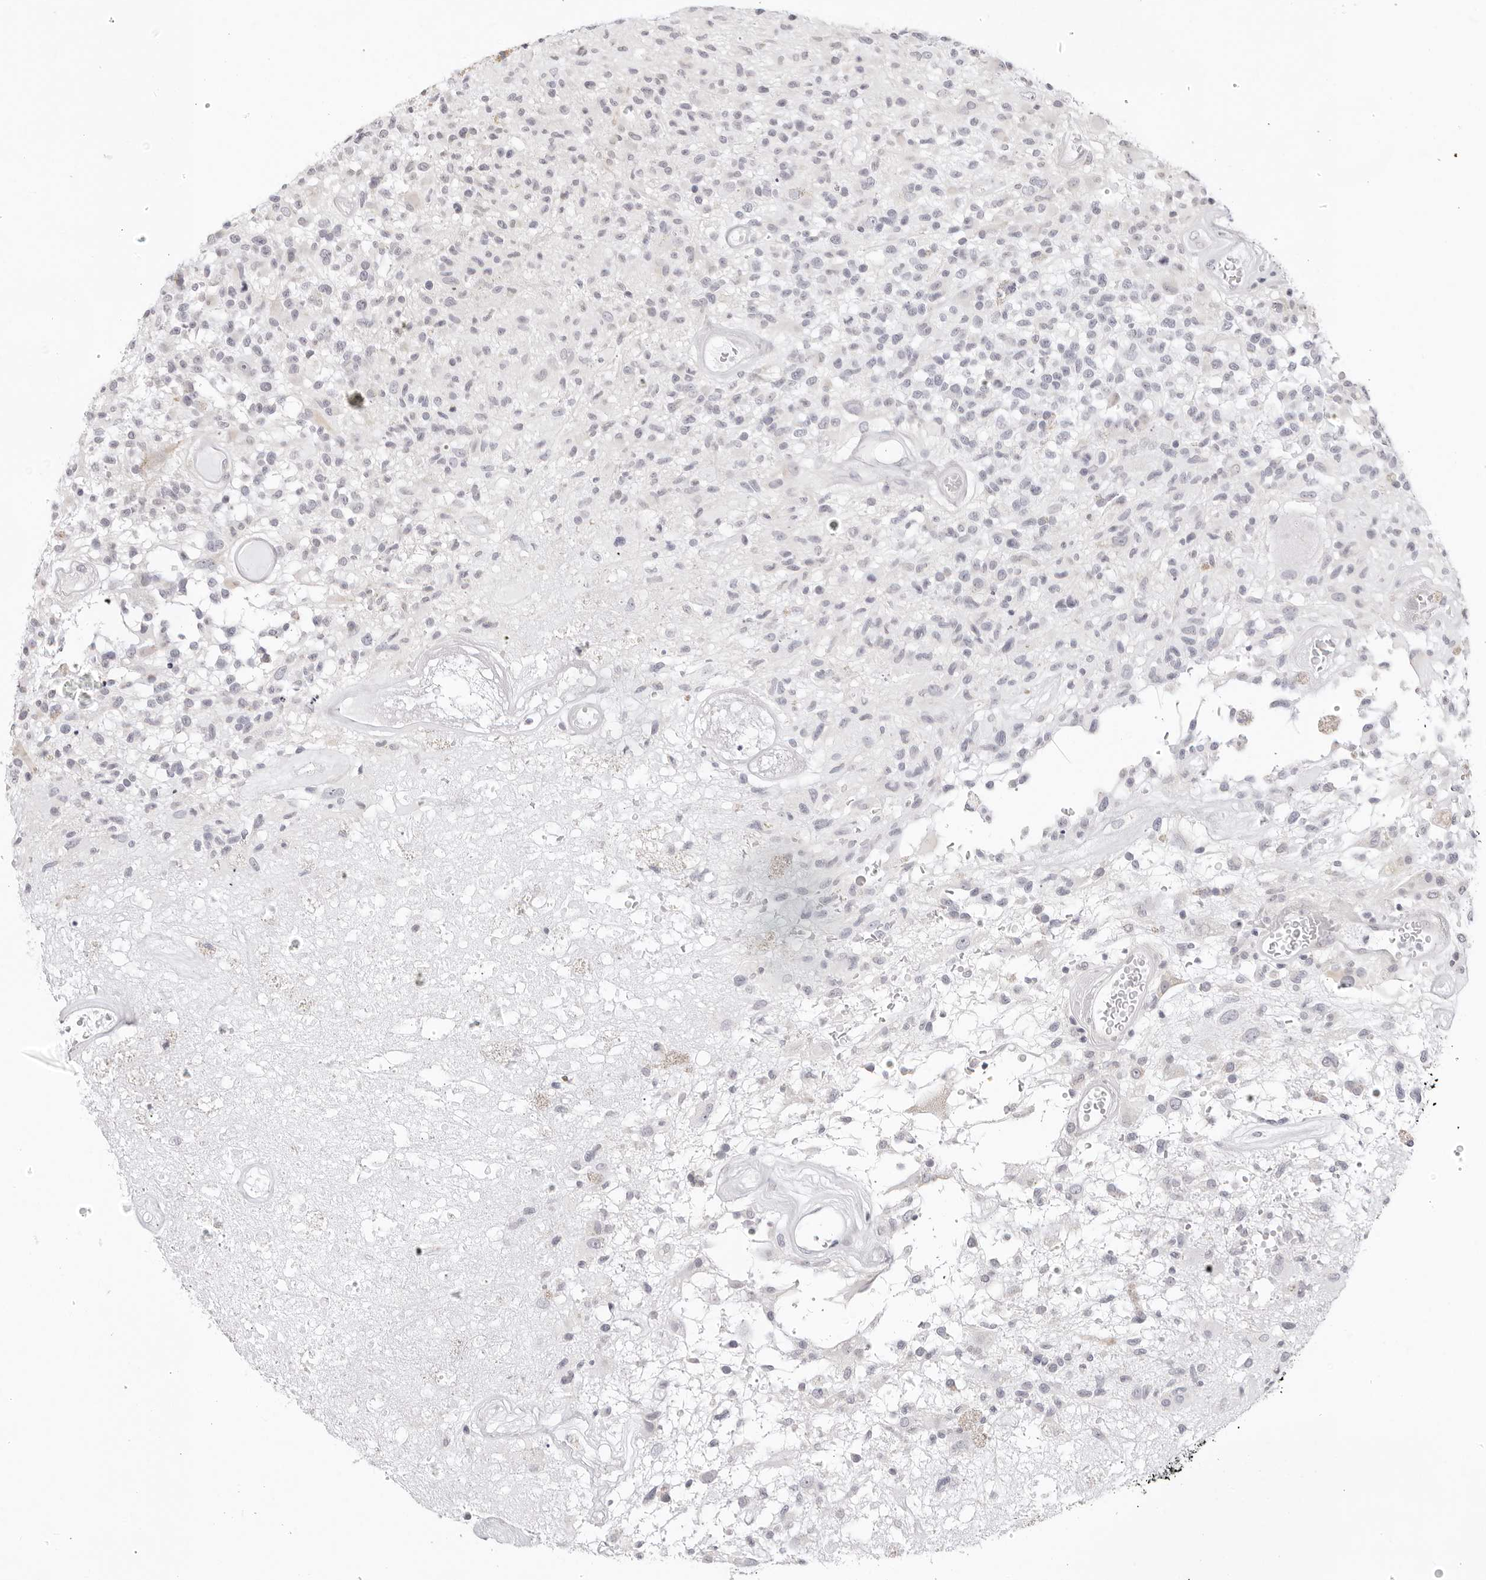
{"staining": {"intensity": "negative", "quantity": "none", "location": "none"}, "tissue": "glioma", "cell_type": "Tumor cells", "image_type": "cancer", "snomed": [{"axis": "morphology", "description": "Glioma, malignant, High grade"}, {"axis": "morphology", "description": "Glioblastoma, NOS"}, {"axis": "topography", "description": "Brain"}], "caption": "IHC of human glioblastoma displays no staining in tumor cells.", "gene": "FDPS", "patient": {"sex": "male", "age": 60}}